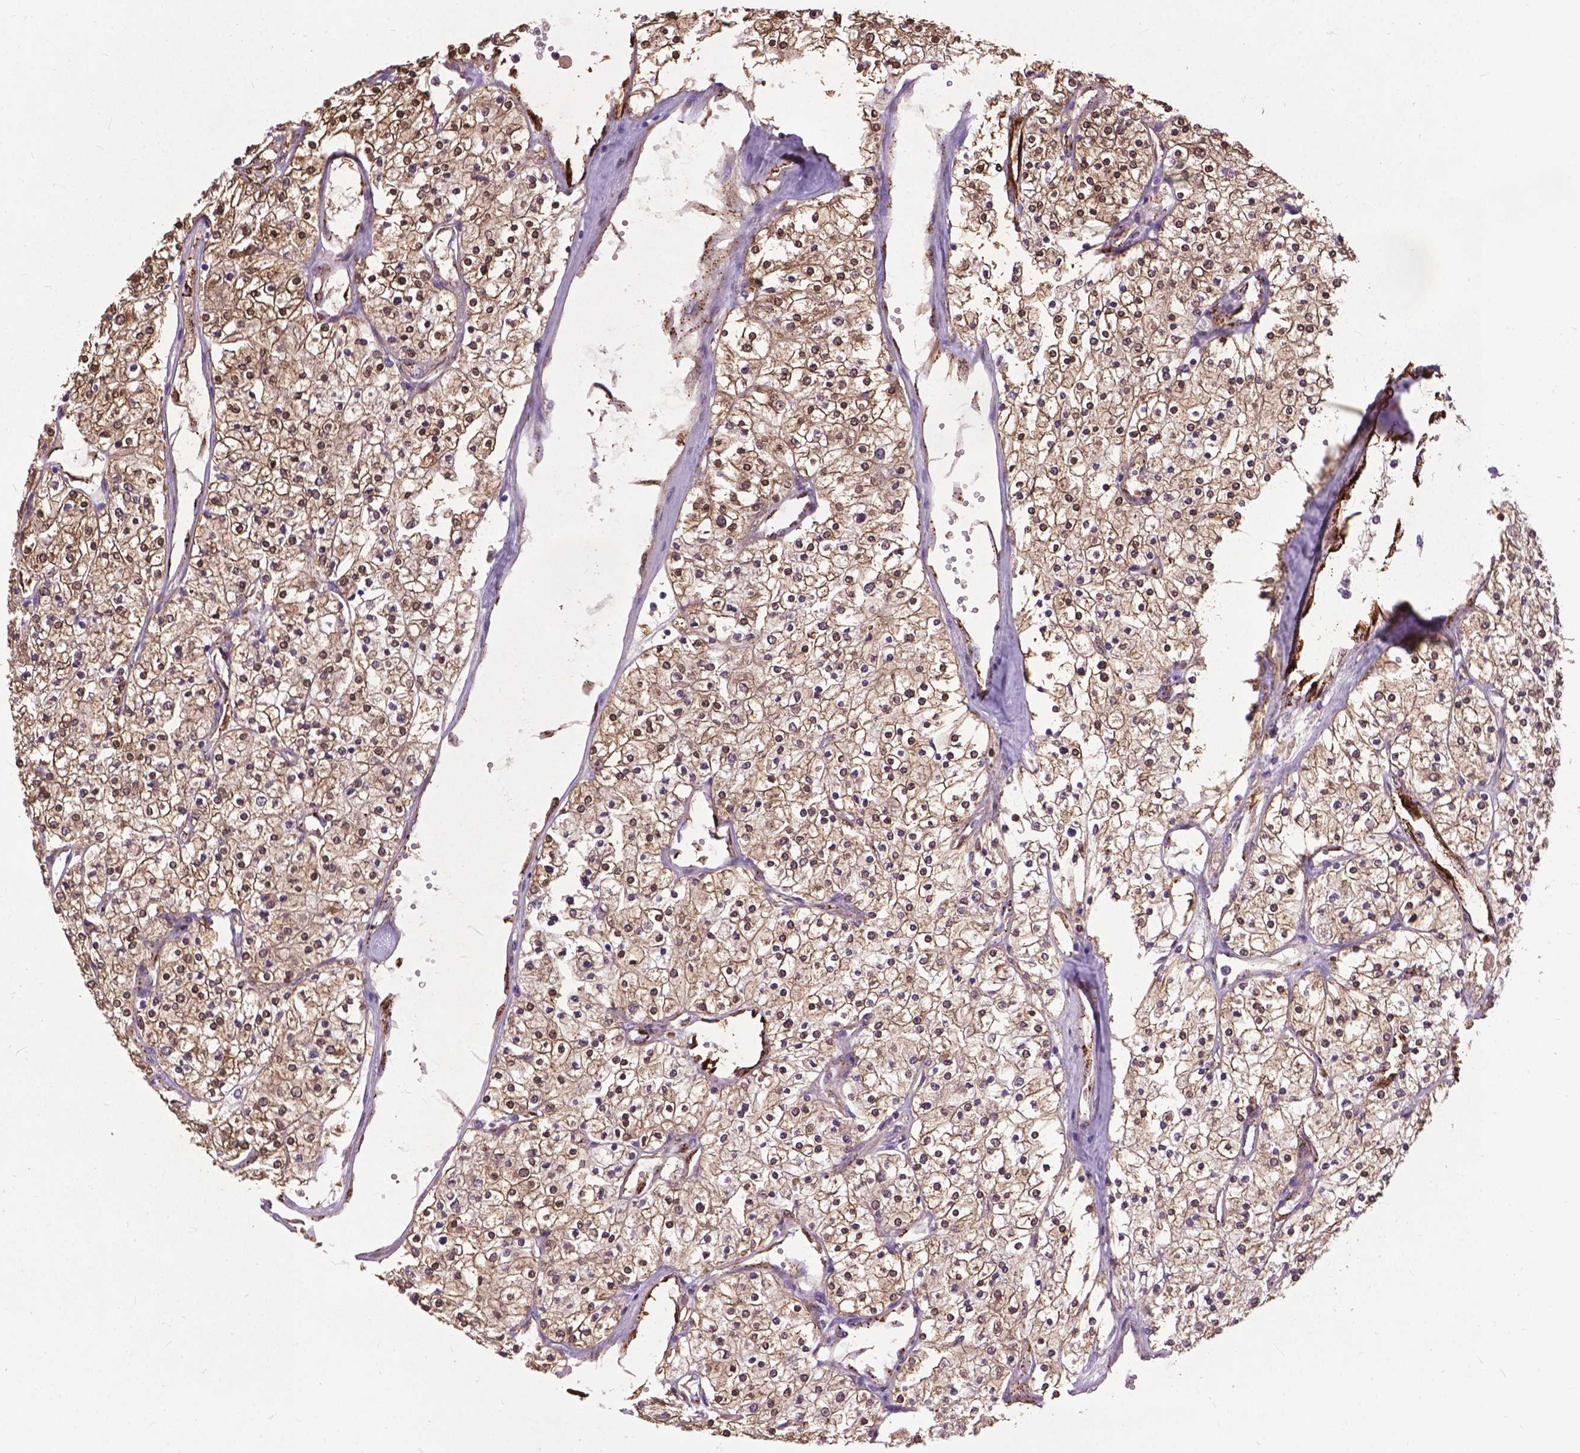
{"staining": {"intensity": "strong", "quantity": "25%-75%", "location": "cytoplasmic/membranous,nuclear"}, "tissue": "renal cancer", "cell_type": "Tumor cells", "image_type": "cancer", "snomed": [{"axis": "morphology", "description": "Adenocarcinoma, NOS"}, {"axis": "topography", "description": "Kidney"}], "caption": "Human adenocarcinoma (renal) stained with a brown dye demonstrates strong cytoplasmic/membranous and nuclear positive positivity in approximately 25%-75% of tumor cells.", "gene": "ZNF337", "patient": {"sex": "male", "age": 80}}